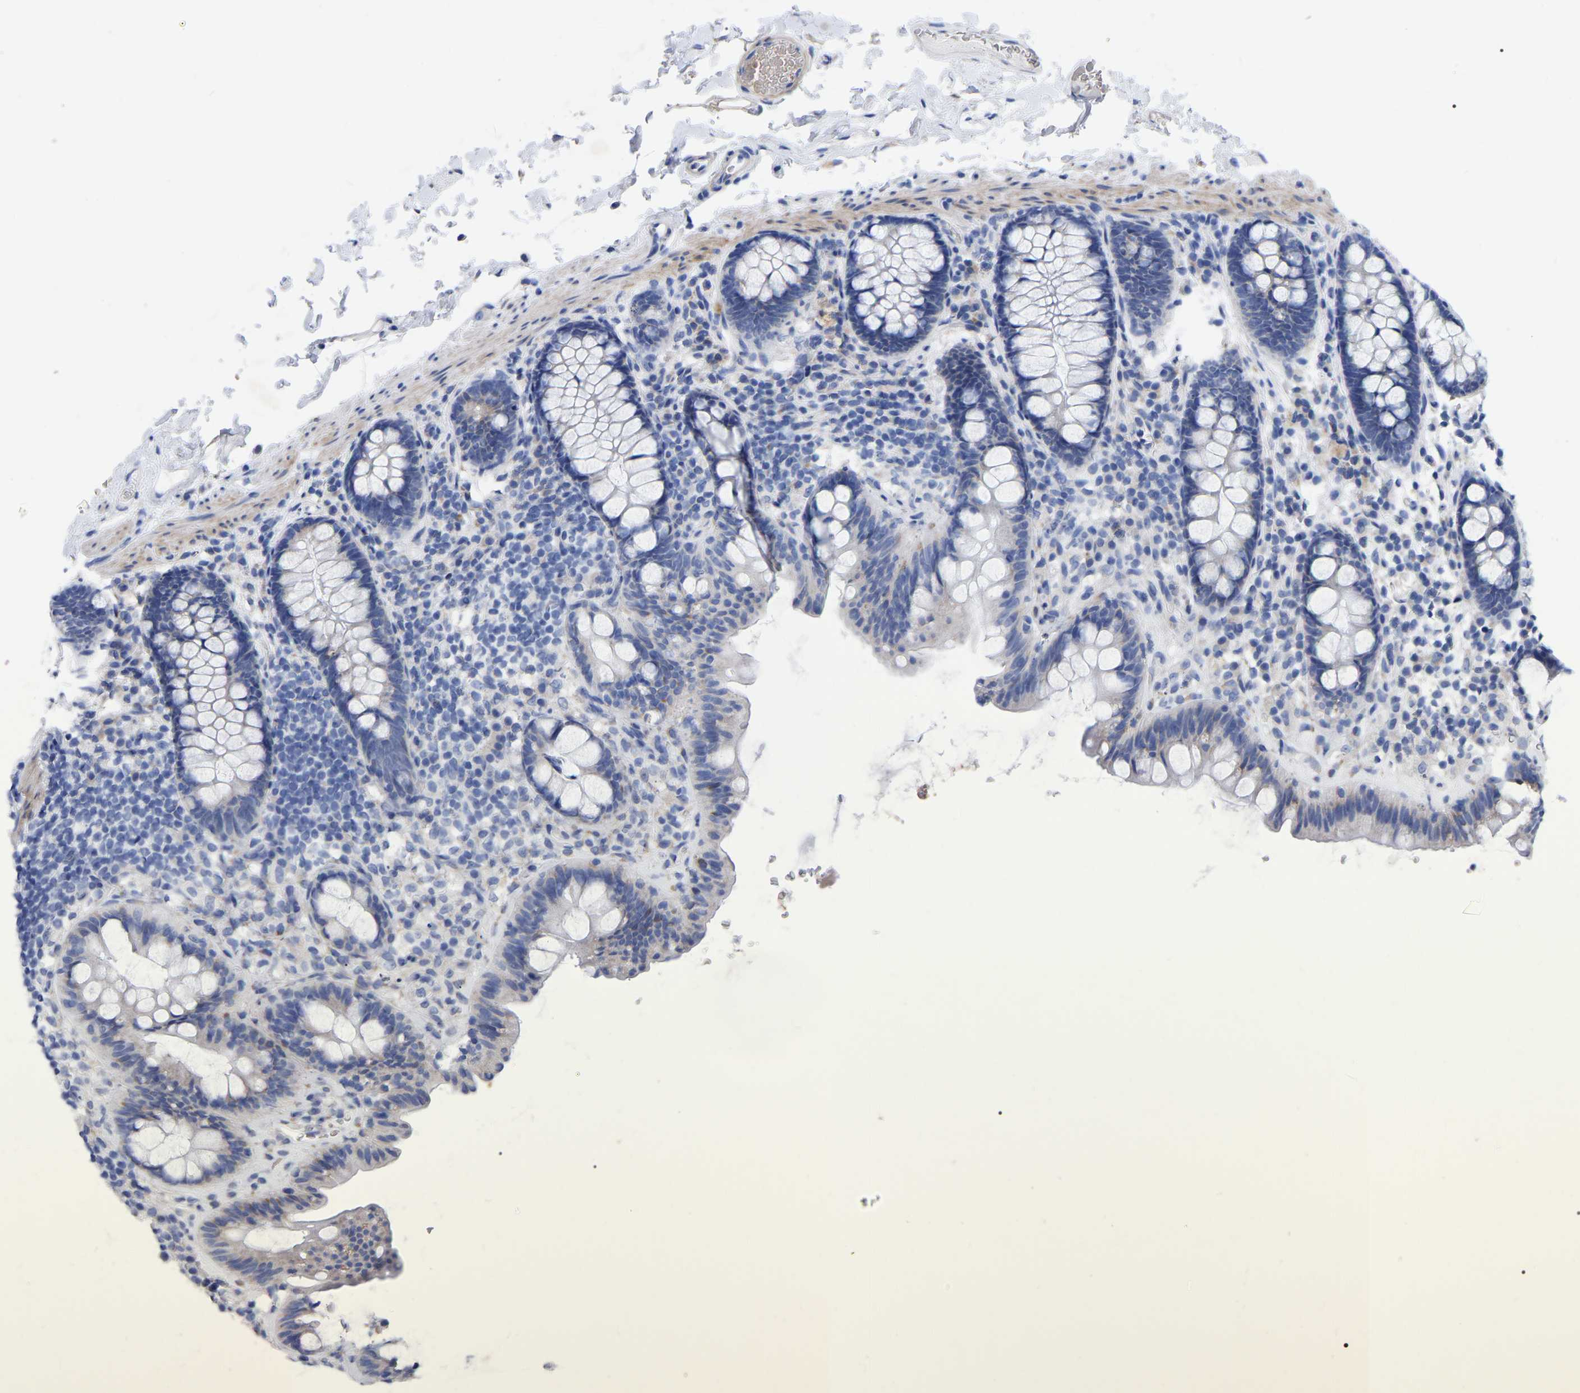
{"staining": {"intensity": "weak", "quantity": "25%-75%", "location": "cytoplasmic/membranous"}, "tissue": "colon", "cell_type": "Endothelial cells", "image_type": "normal", "snomed": [{"axis": "morphology", "description": "Normal tissue, NOS"}, {"axis": "topography", "description": "Colon"}], "caption": "Immunohistochemistry of unremarkable colon reveals low levels of weak cytoplasmic/membranous staining in approximately 25%-75% of endothelial cells. Ihc stains the protein in brown and the nuclei are stained blue.", "gene": "GDF3", "patient": {"sex": "female", "age": 80}}